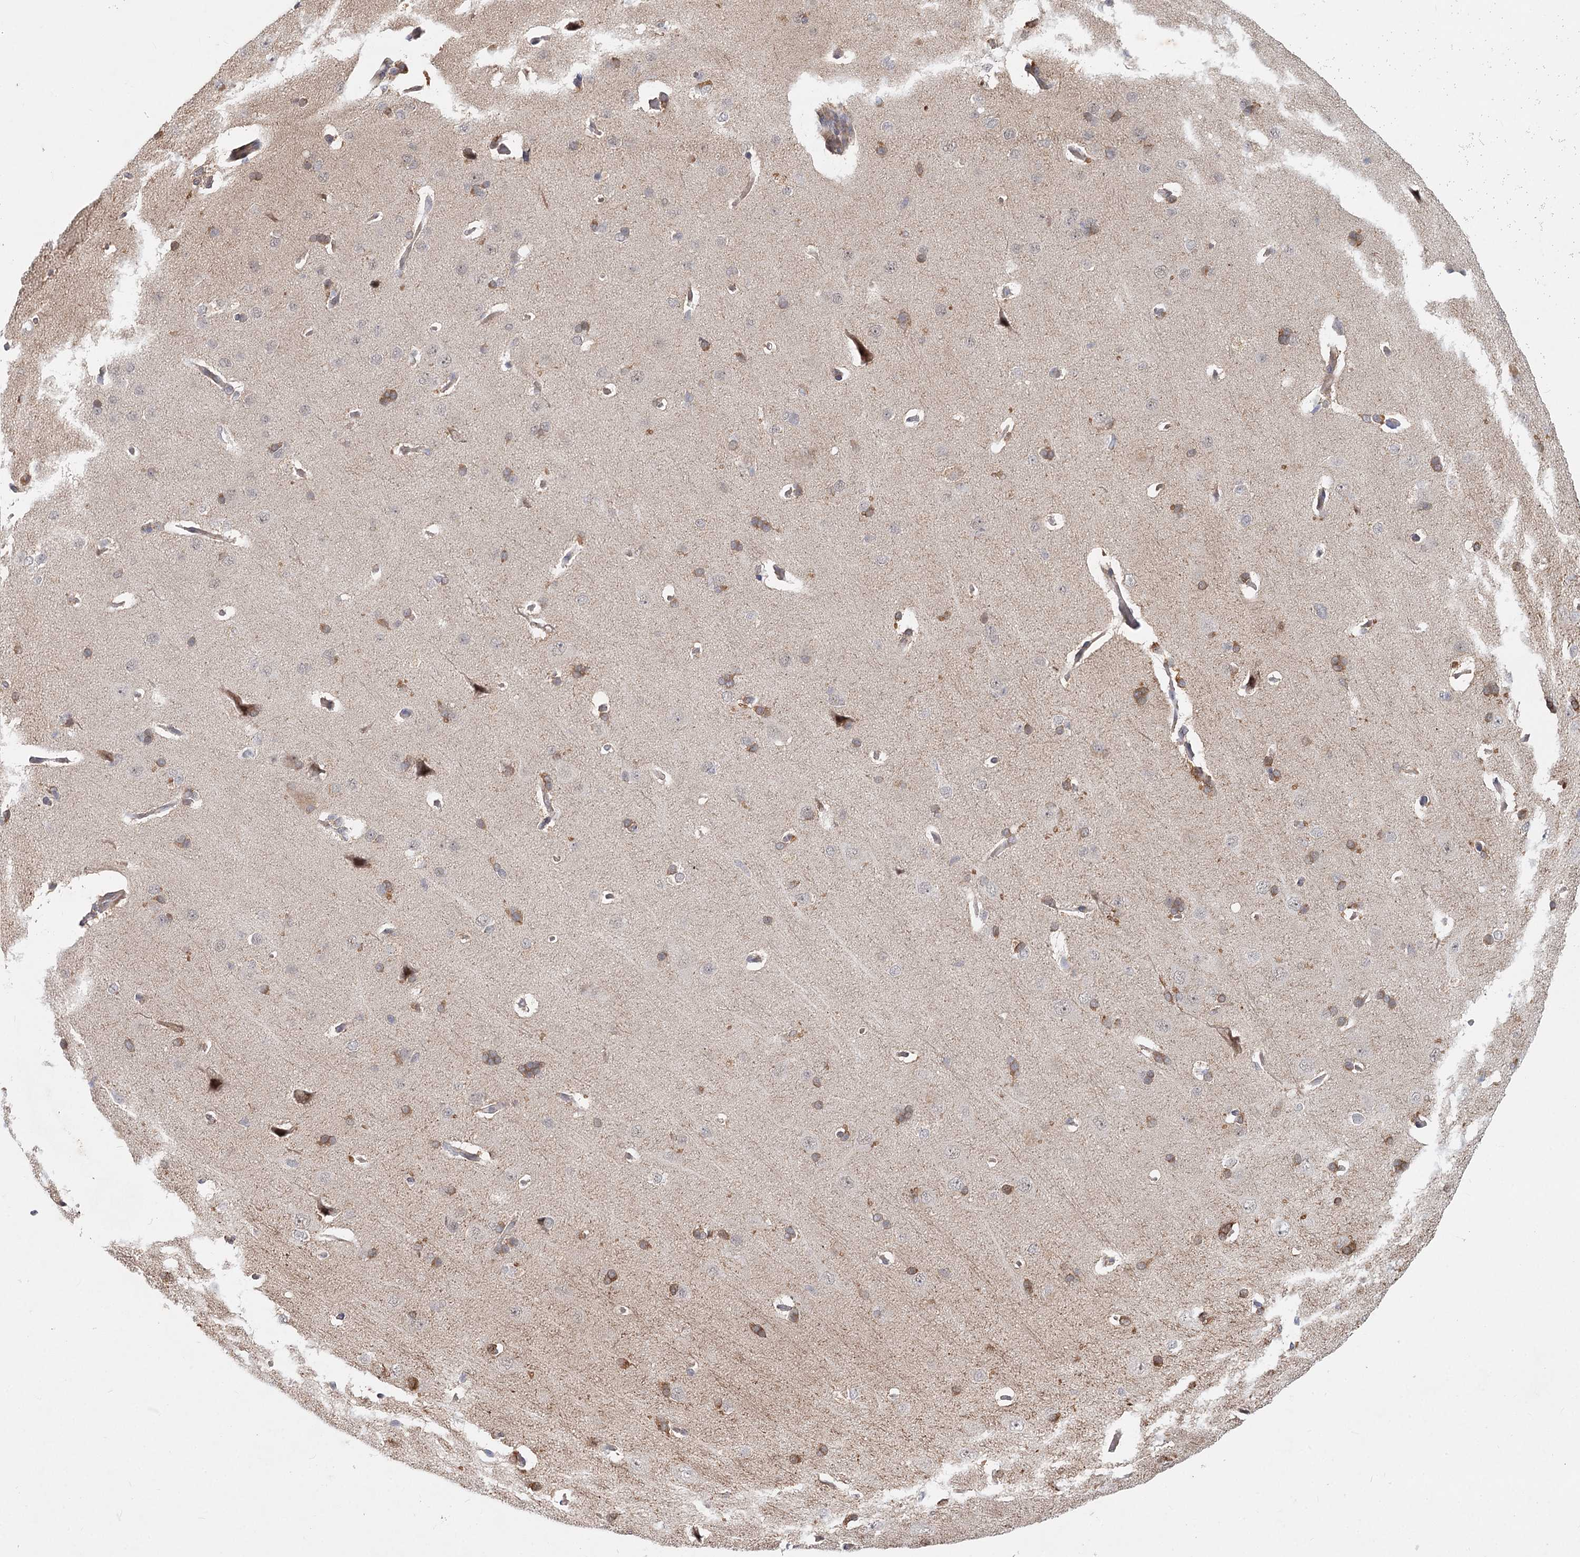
{"staining": {"intensity": "negative", "quantity": "none", "location": "none"}, "tissue": "cerebral cortex", "cell_type": "Endothelial cells", "image_type": "normal", "snomed": [{"axis": "morphology", "description": "Normal tissue, NOS"}, {"axis": "topography", "description": "Cerebral cortex"}], "caption": "A high-resolution micrograph shows IHC staining of normal cerebral cortex, which reveals no significant expression in endothelial cells.", "gene": "AP3B1", "patient": {"sex": "male", "age": 62}}